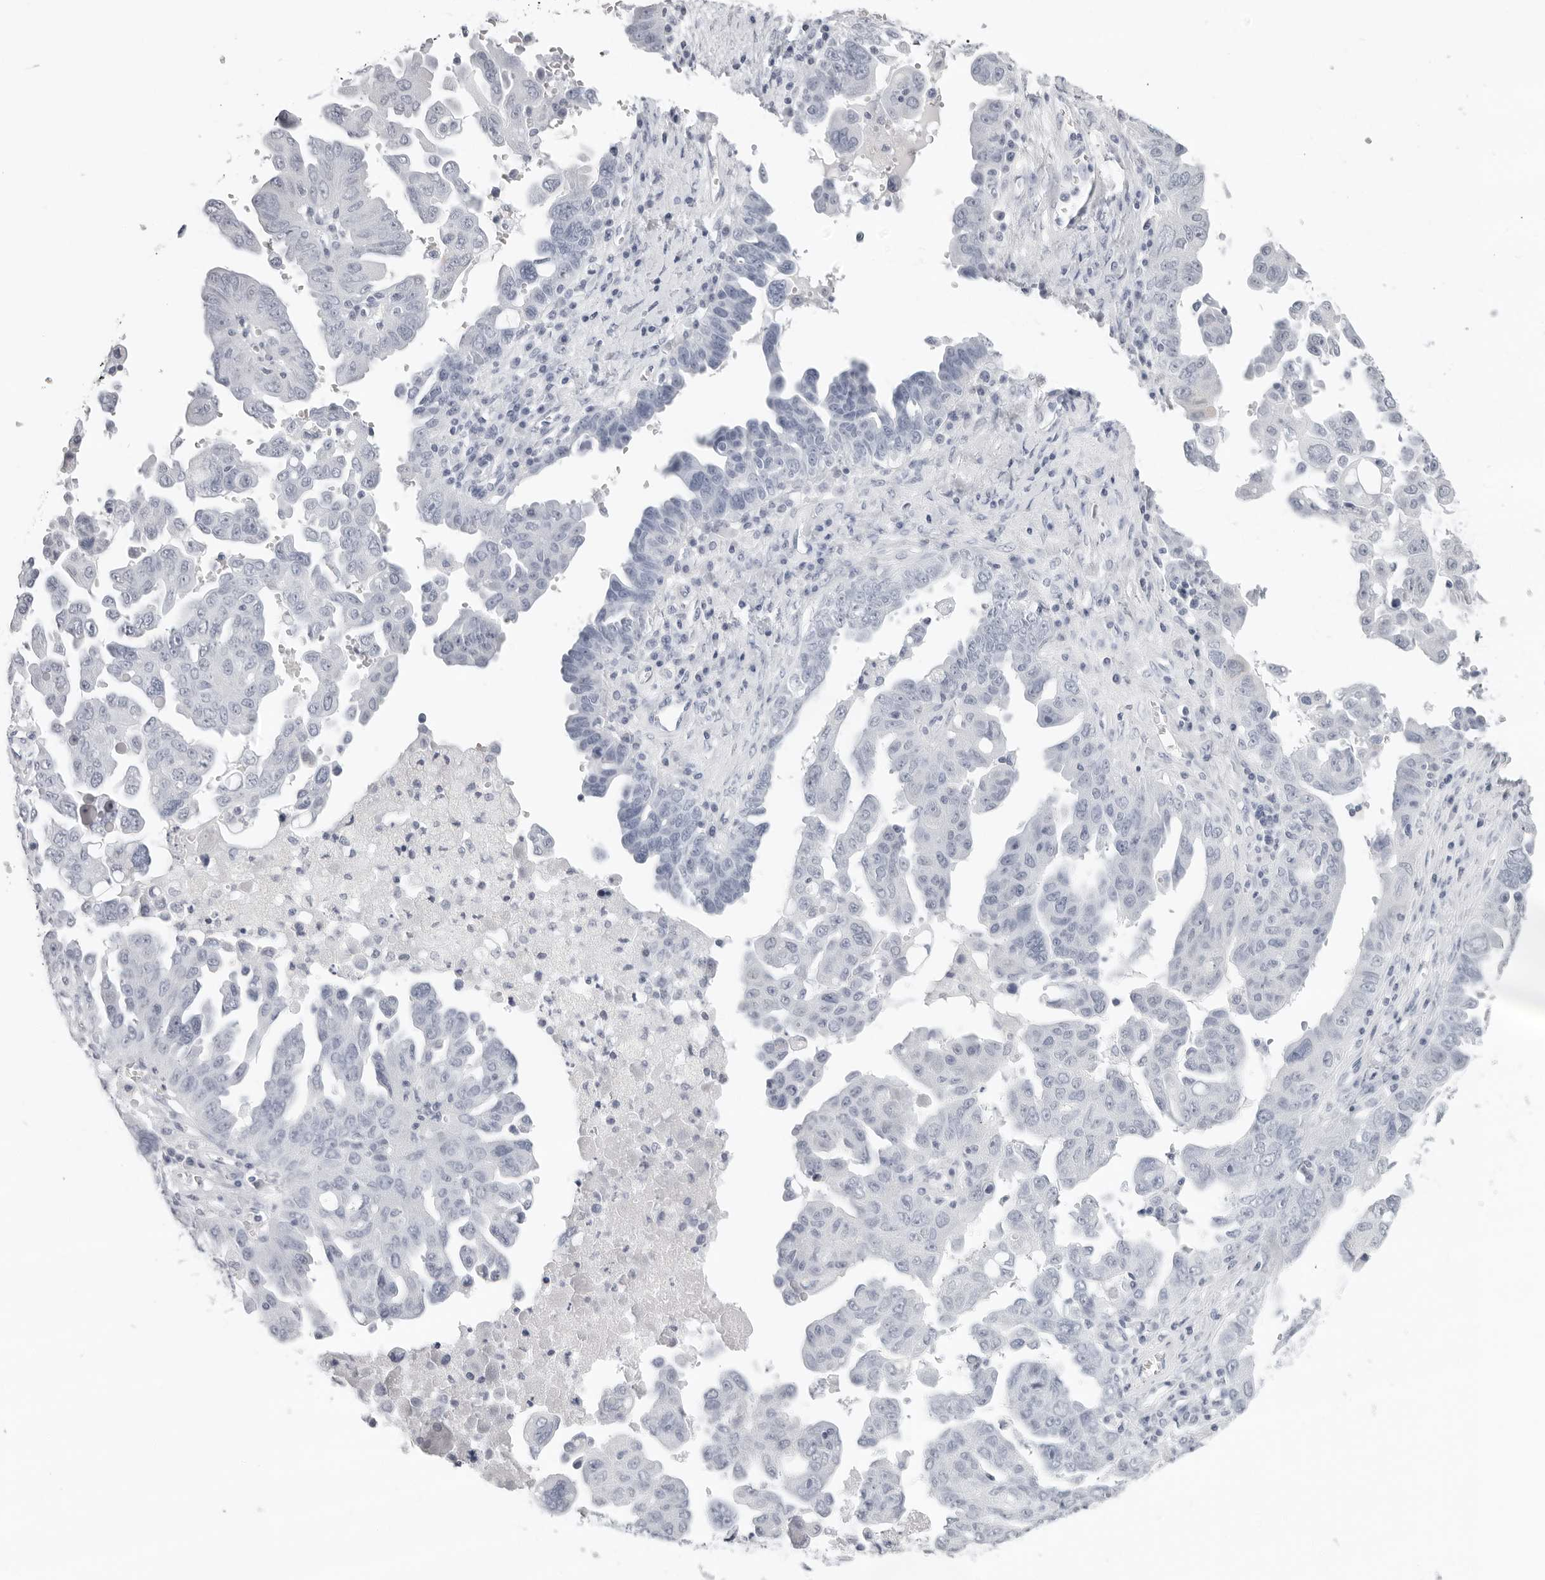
{"staining": {"intensity": "negative", "quantity": "none", "location": "none"}, "tissue": "ovarian cancer", "cell_type": "Tumor cells", "image_type": "cancer", "snomed": [{"axis": "morphology", "description": "Carcinoma, endometroid"}, {"axis": "topography", "description": "Ovary"}], "caption": "A high-resolution micrograph shows immunohistochemistry (IHC) staining of ovarian cancer (endometroid carcinoma), which demonstrates no significant positivity in tumor cells.", "gene": "AGMAT", "patient": {"sex": "female", "age": 62}}